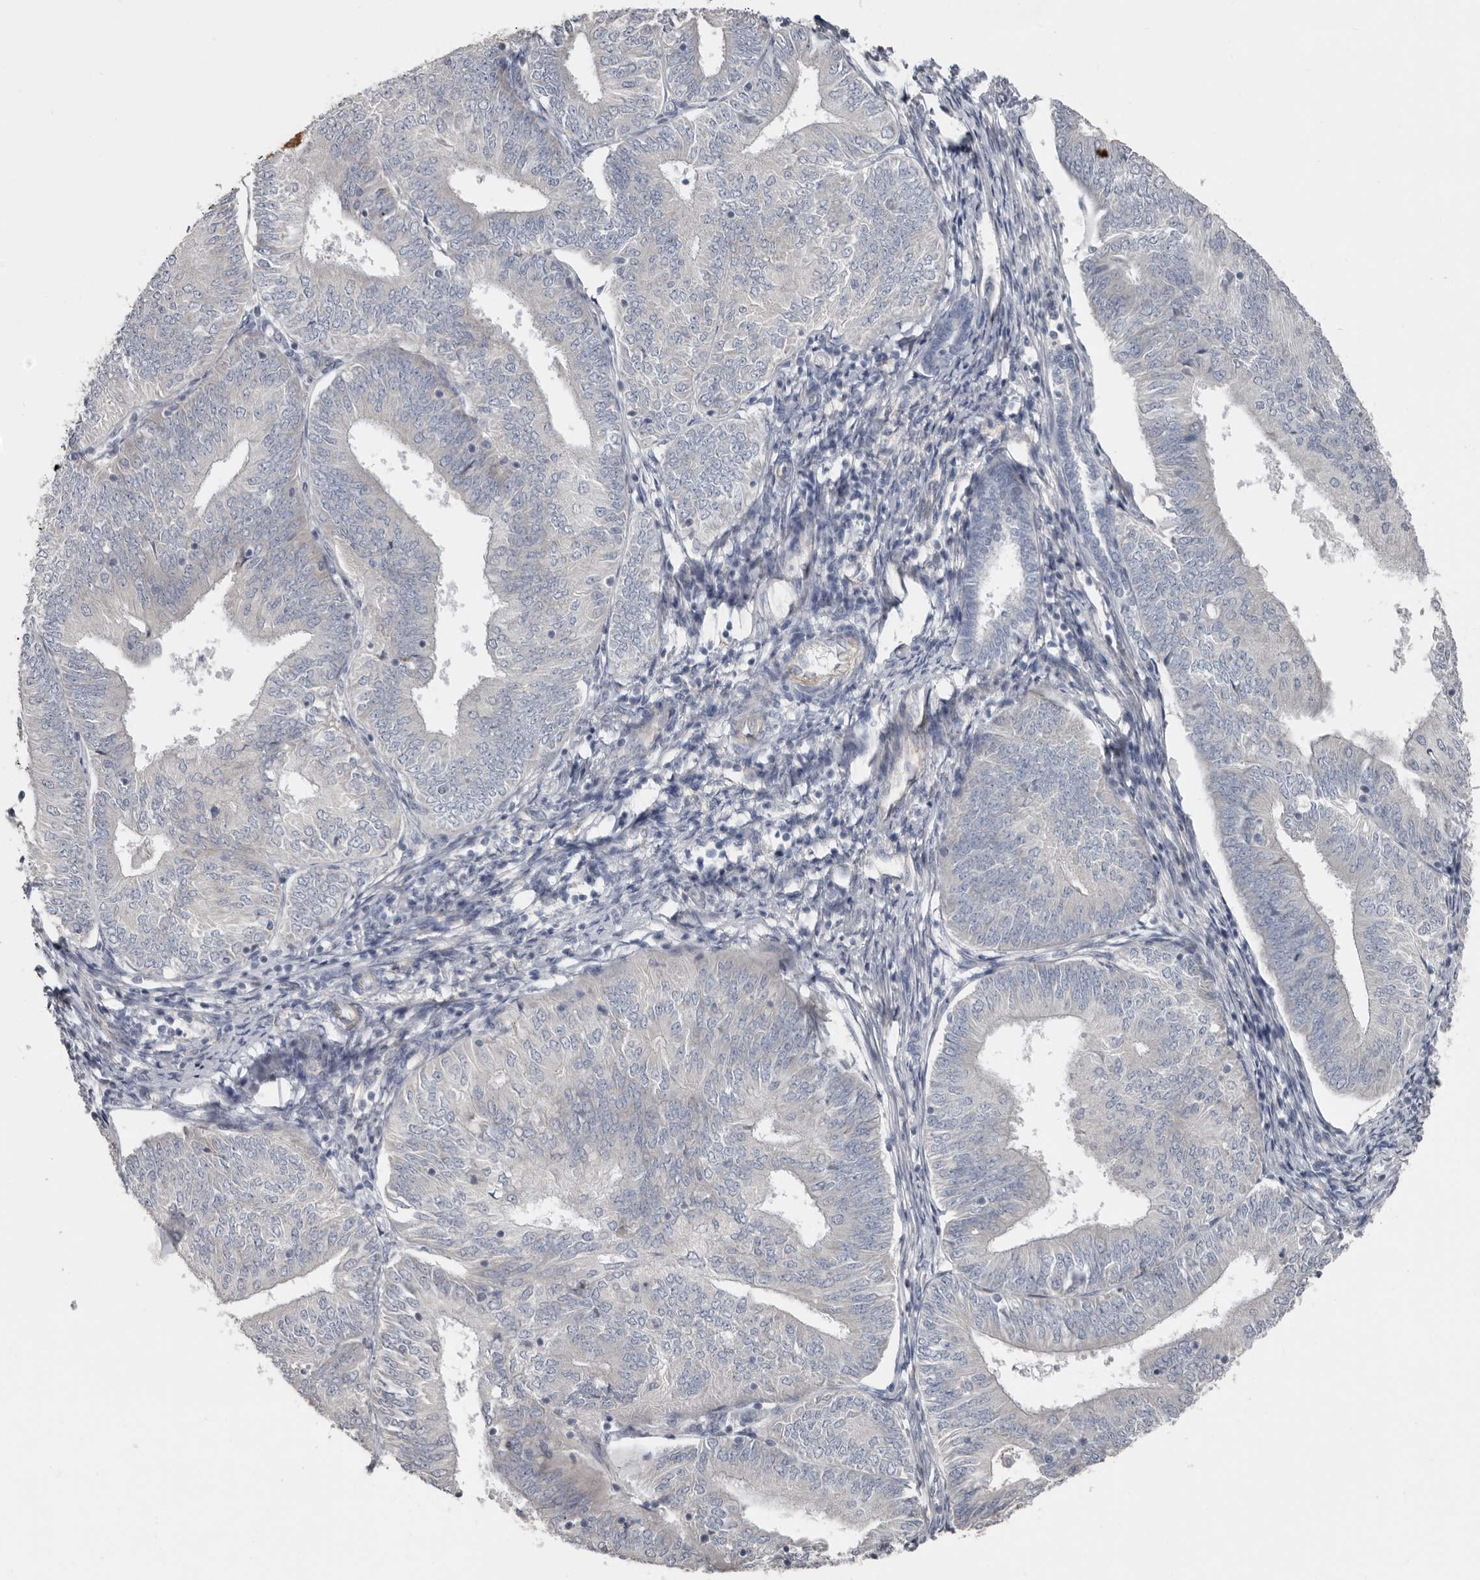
{"staining": {"intensity": "negative", "quantity": "none", "location": "none"}, "tissue": "endometrial cancer", "cell_type": "Tumor cells", "image_type": "cancer", "snomed": [{"axis": "morphology", "description": "Adenocarcinoma, NOS"}, {"axis": "topography", "description": "Endometrium"}], "caption": "Tumor cells show no significant staining in endometrial adenocarcinoma.", "gene": "ZNF114", "patient": {"sex": "female", "age": 58}}